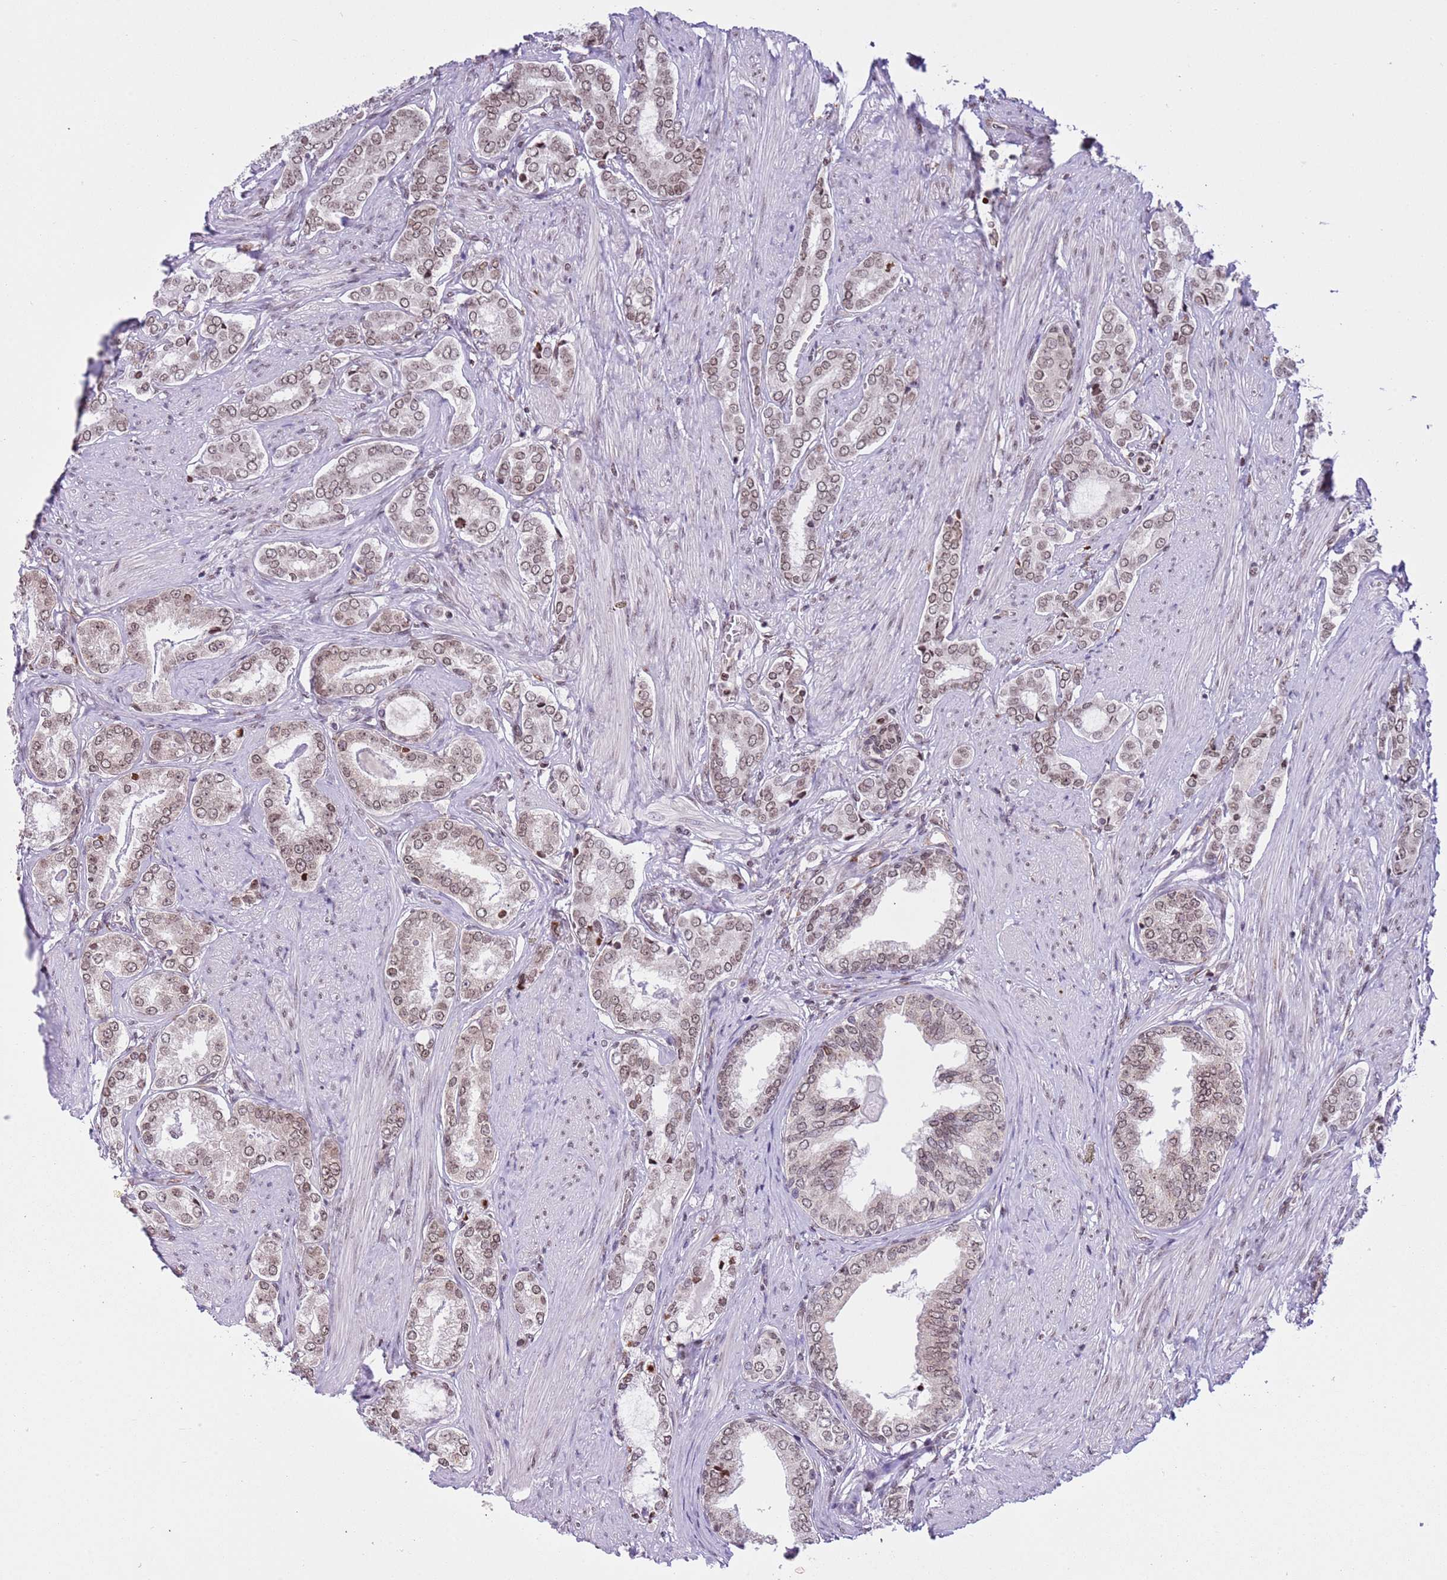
{"staining": {"intensity": "weak", "quantity": ">75%", "location": "nuclear"}, "tissue": "prostate cancer", "cell_type": "Tumor cells", "image_type": "cancer", "snomed": [{"axis": "morphology", "description": "Adenocarcinoma, High grade"}, {"axis": "topography", "description": "Prostate"}], "caption": "Tumor cells demonstrate low levels of weak nuclear expression in about >75% of cells in human high-grade adenocarcinoma (prostate).", "gene": "NRIP1", "patient": {"sex": "male", "age": 71}}